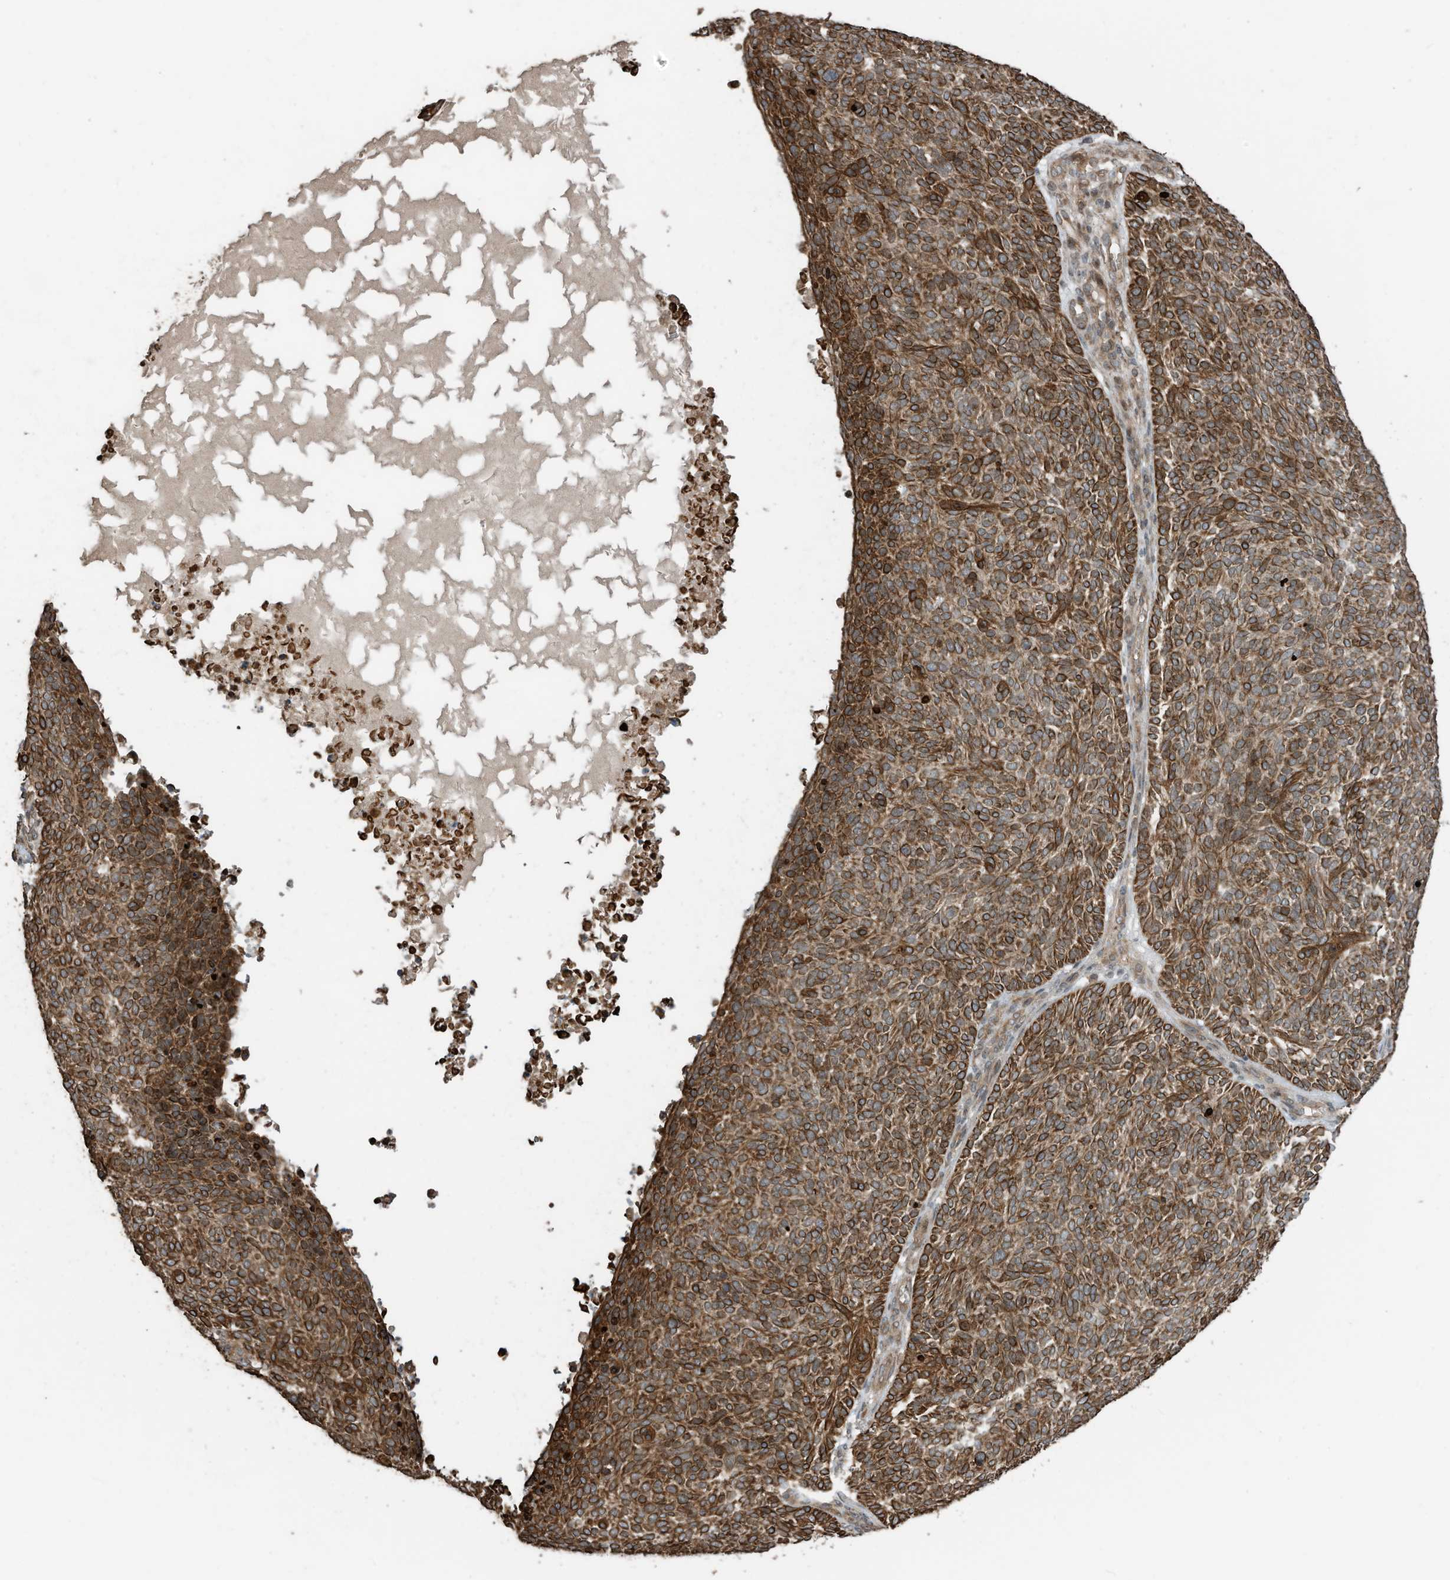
{"staining": {"intensity": "strong", "quantity": ">75%", "location": "cytoplasmic/membranous"}, "tissue": "skin cancer", "cell_type": "Tumor cells", "image_type": "cancer", "snomed": [{"axis": "morphology", "description": "Squamous cell carcinoma, NOS"}, {"axis": "topography", "description": "Skin"}], "caption": "Protein analysis of squamous cell carcinoma (skin) tissue shows strong cytoplasmic/membranous expression in about >75% of tumor cells. (Brightfield microscopy of DAB IHC at high magnification).", "gene": "ZNF653", "patient": {"sex": "female", "age": 90}}